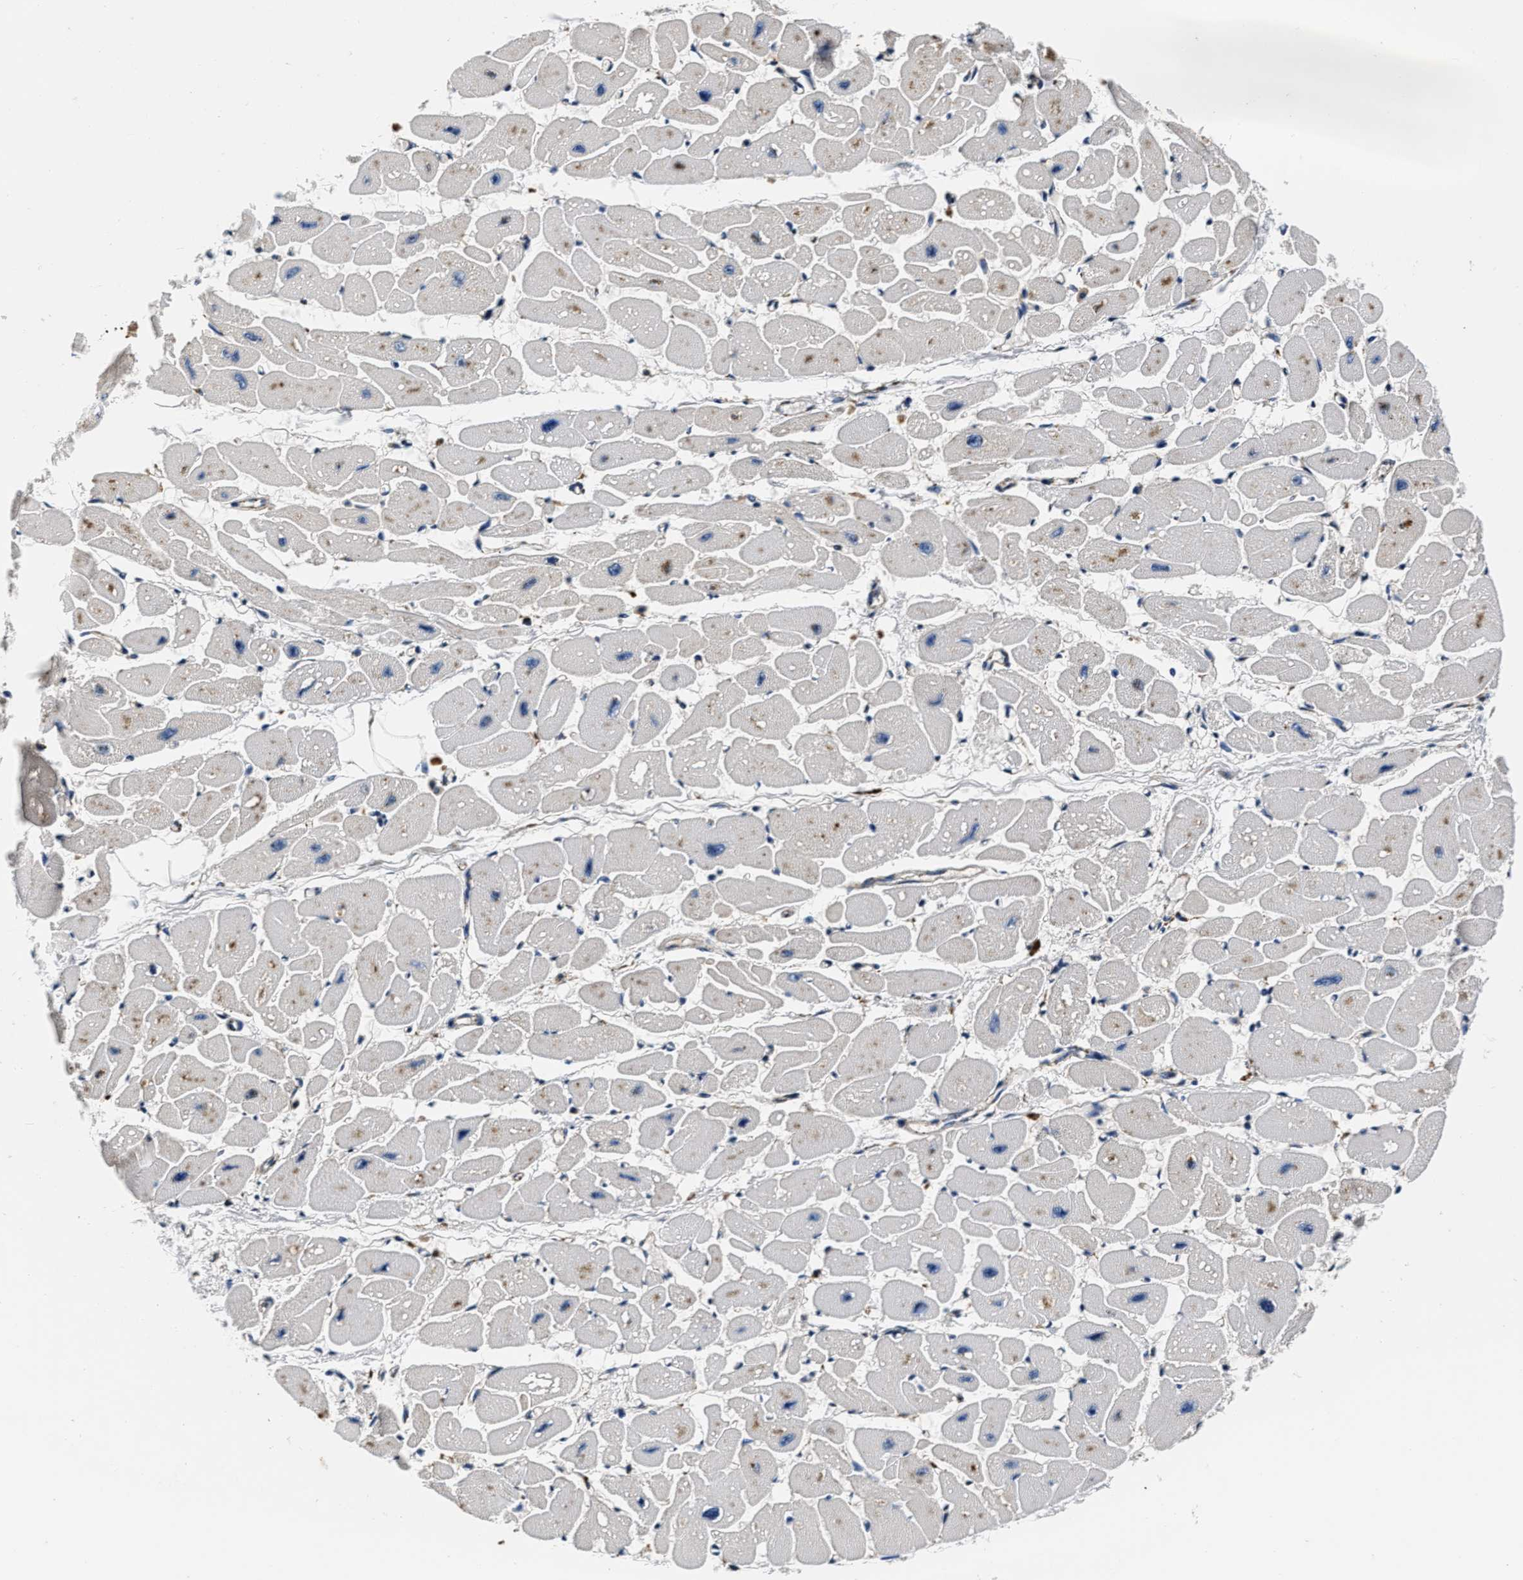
{"staining": {"intensity": "weak", "quantity": "<25%", "location": "cytoplasmic/membranous"}, "tissue": "heart muscle", "cell_type": "Cardiomyocytes", "image_type": "normal", "snomed": [{"axis": "morphology", "description": "Normal tissue, NOS"}, {"axis": "topography", "description": "Heart"}], "caption": "Immunohistochemistry (IHC) image of unremarkable human heart muscle stained for a protein (brown), which exhibits no expression in cardiomyocytes.", "gene": "GRN", "patient": {"sex": "female", "age": 54}}